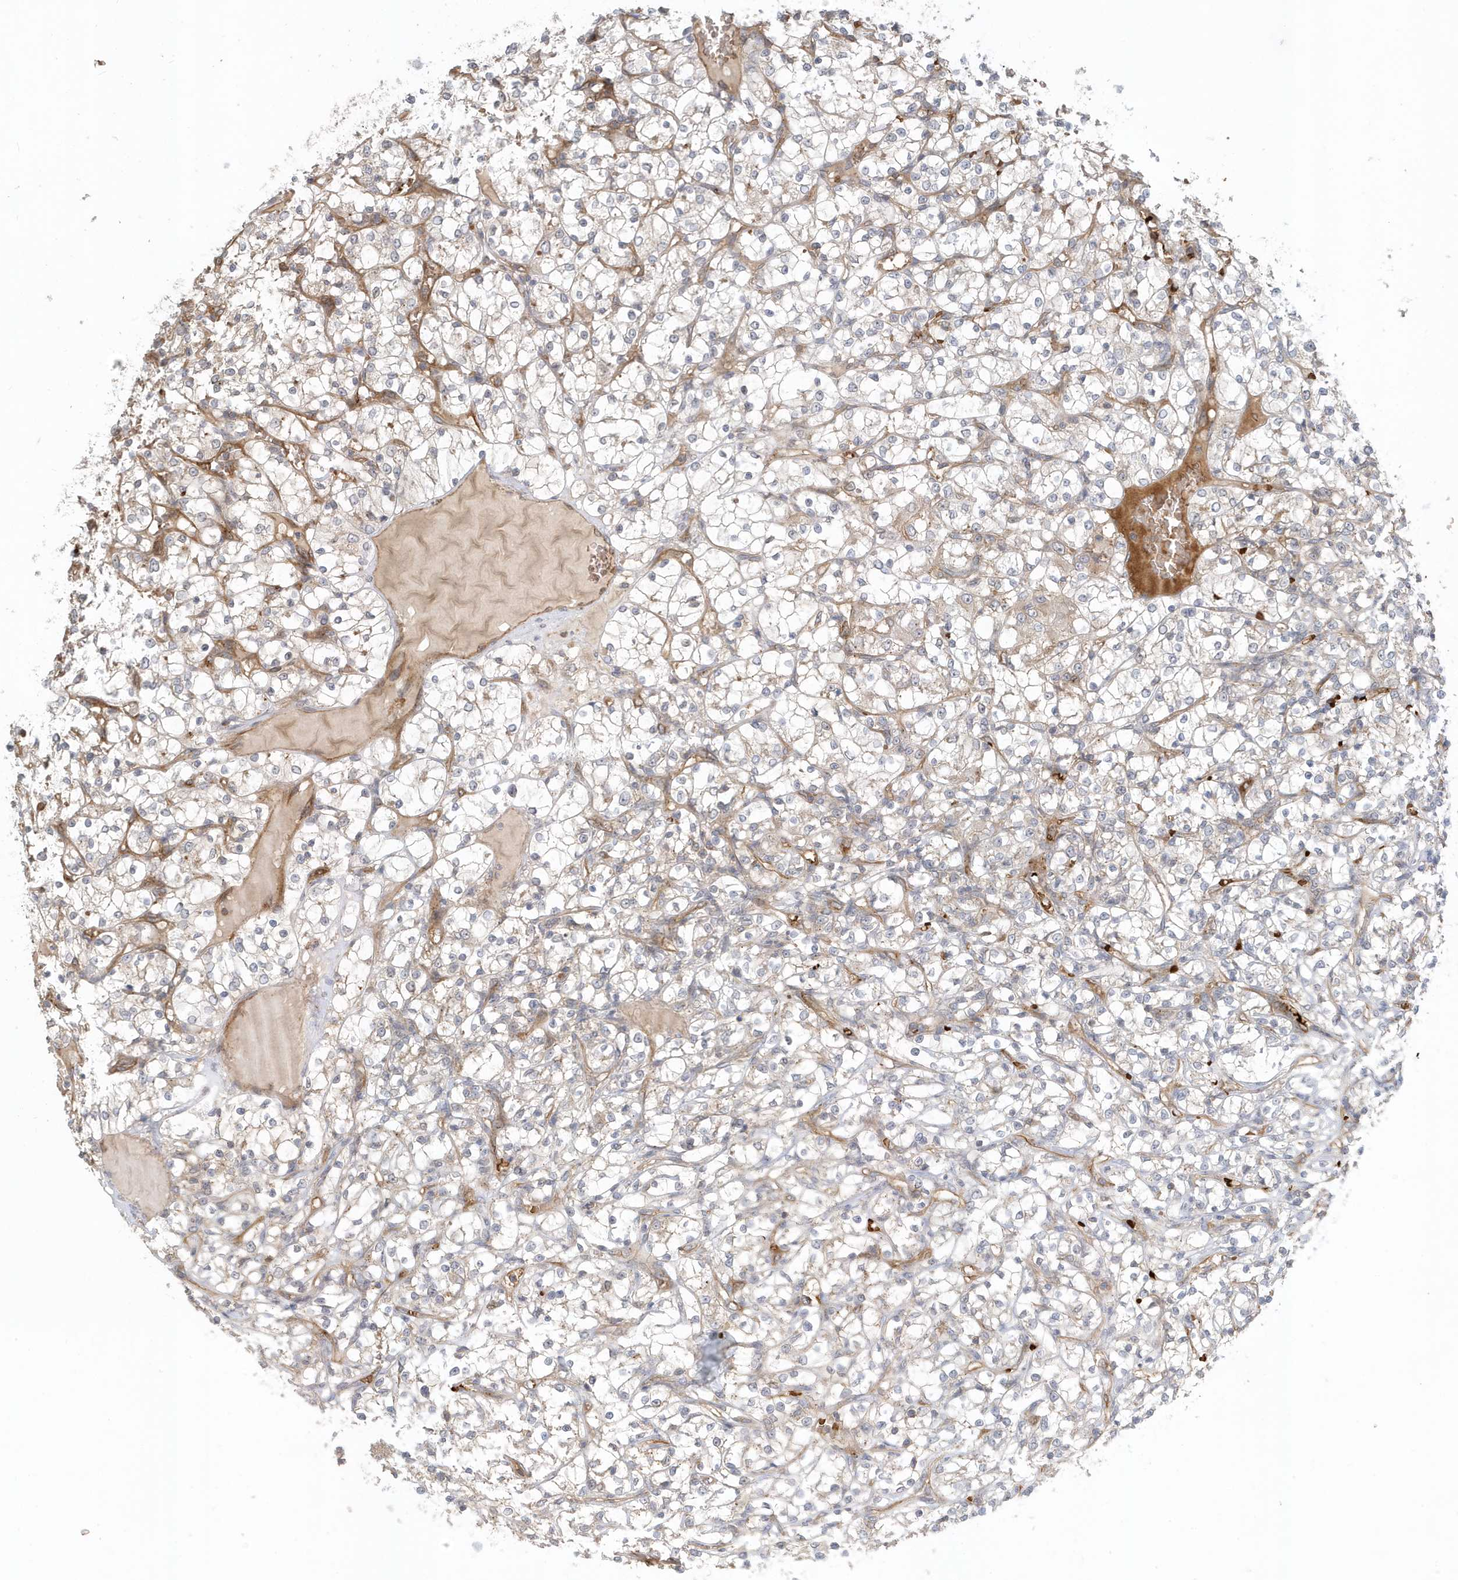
{"staining": {"intensity": "negative", "quantity": "none", "location": "none"}, "tissue": "renal cancer", "cell_type": "Tumor cells", "image_type": "cancer", "snomed": [{"axis": "morphology", "description": "Adenocarcinoma, NOS"}, {"axis": "topography", "description": "Kidney"}], "caption": "Immunohistochemistry (IHC) micrograph of renal cancer (adenocarcinoma) stained for a protein (brown), which displays no positivity in tumor cells.", "gene": "FYCO1", "patient": {"sex": "female", "age": 69}}